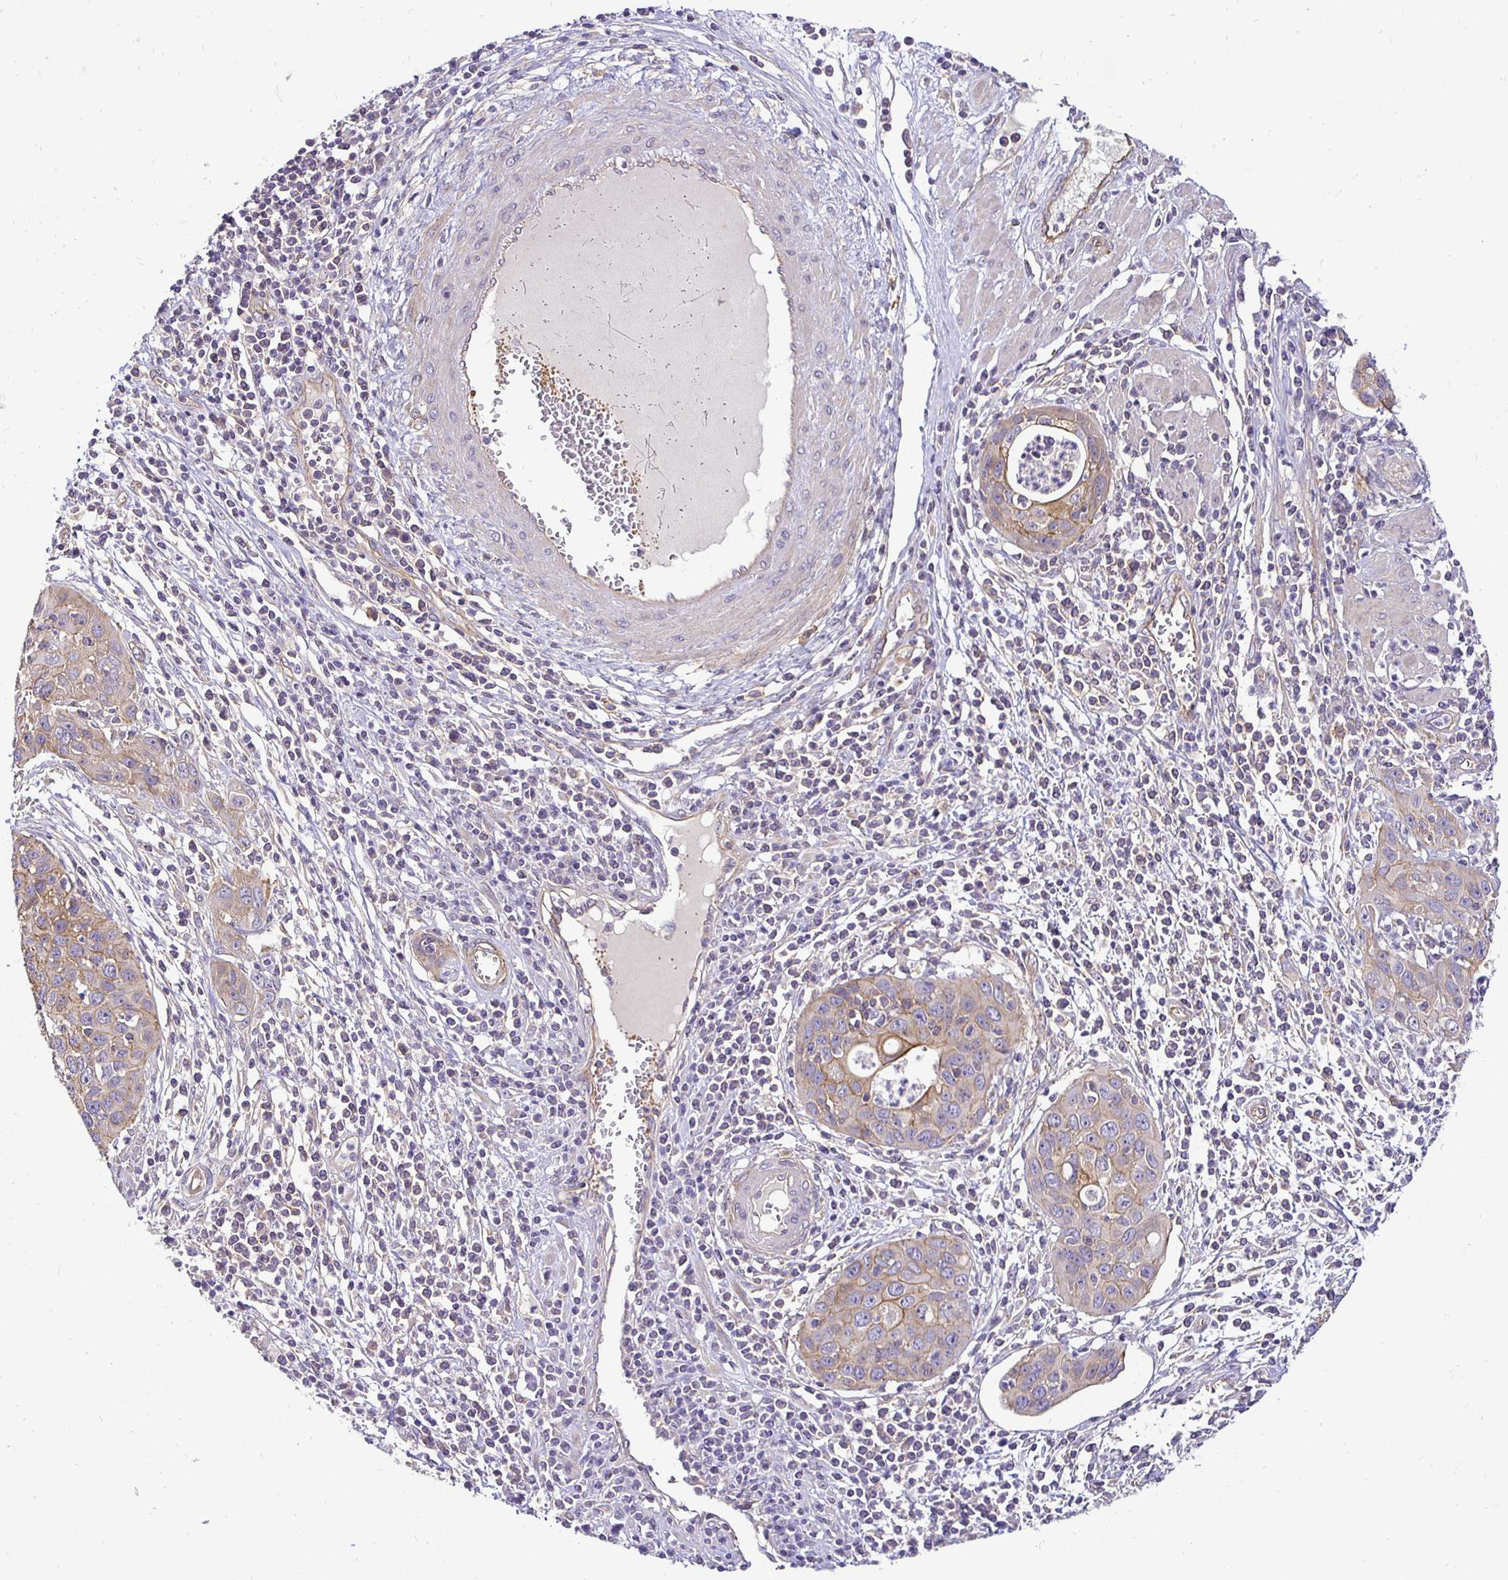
{"staining": {"intensity": "weak", "quantity": "<25%", "location": "cytoplasmic/membranous"}, "tissue": "cervical cancer", "cell_type": "Tumor cells", "image_type": "cancer", "snomed": [{"axis": "morphology", "description": "Squamous cell carcinoma, NOS"}, {"axis": "topography", "description": "Cervix"}], "caption": "Immunohistochemistry (IHC) of human cervical cancer shows no positivity in tumor cells.", "gene": "SLC9A1", "patient": {"sex": "female", "age": 36}}